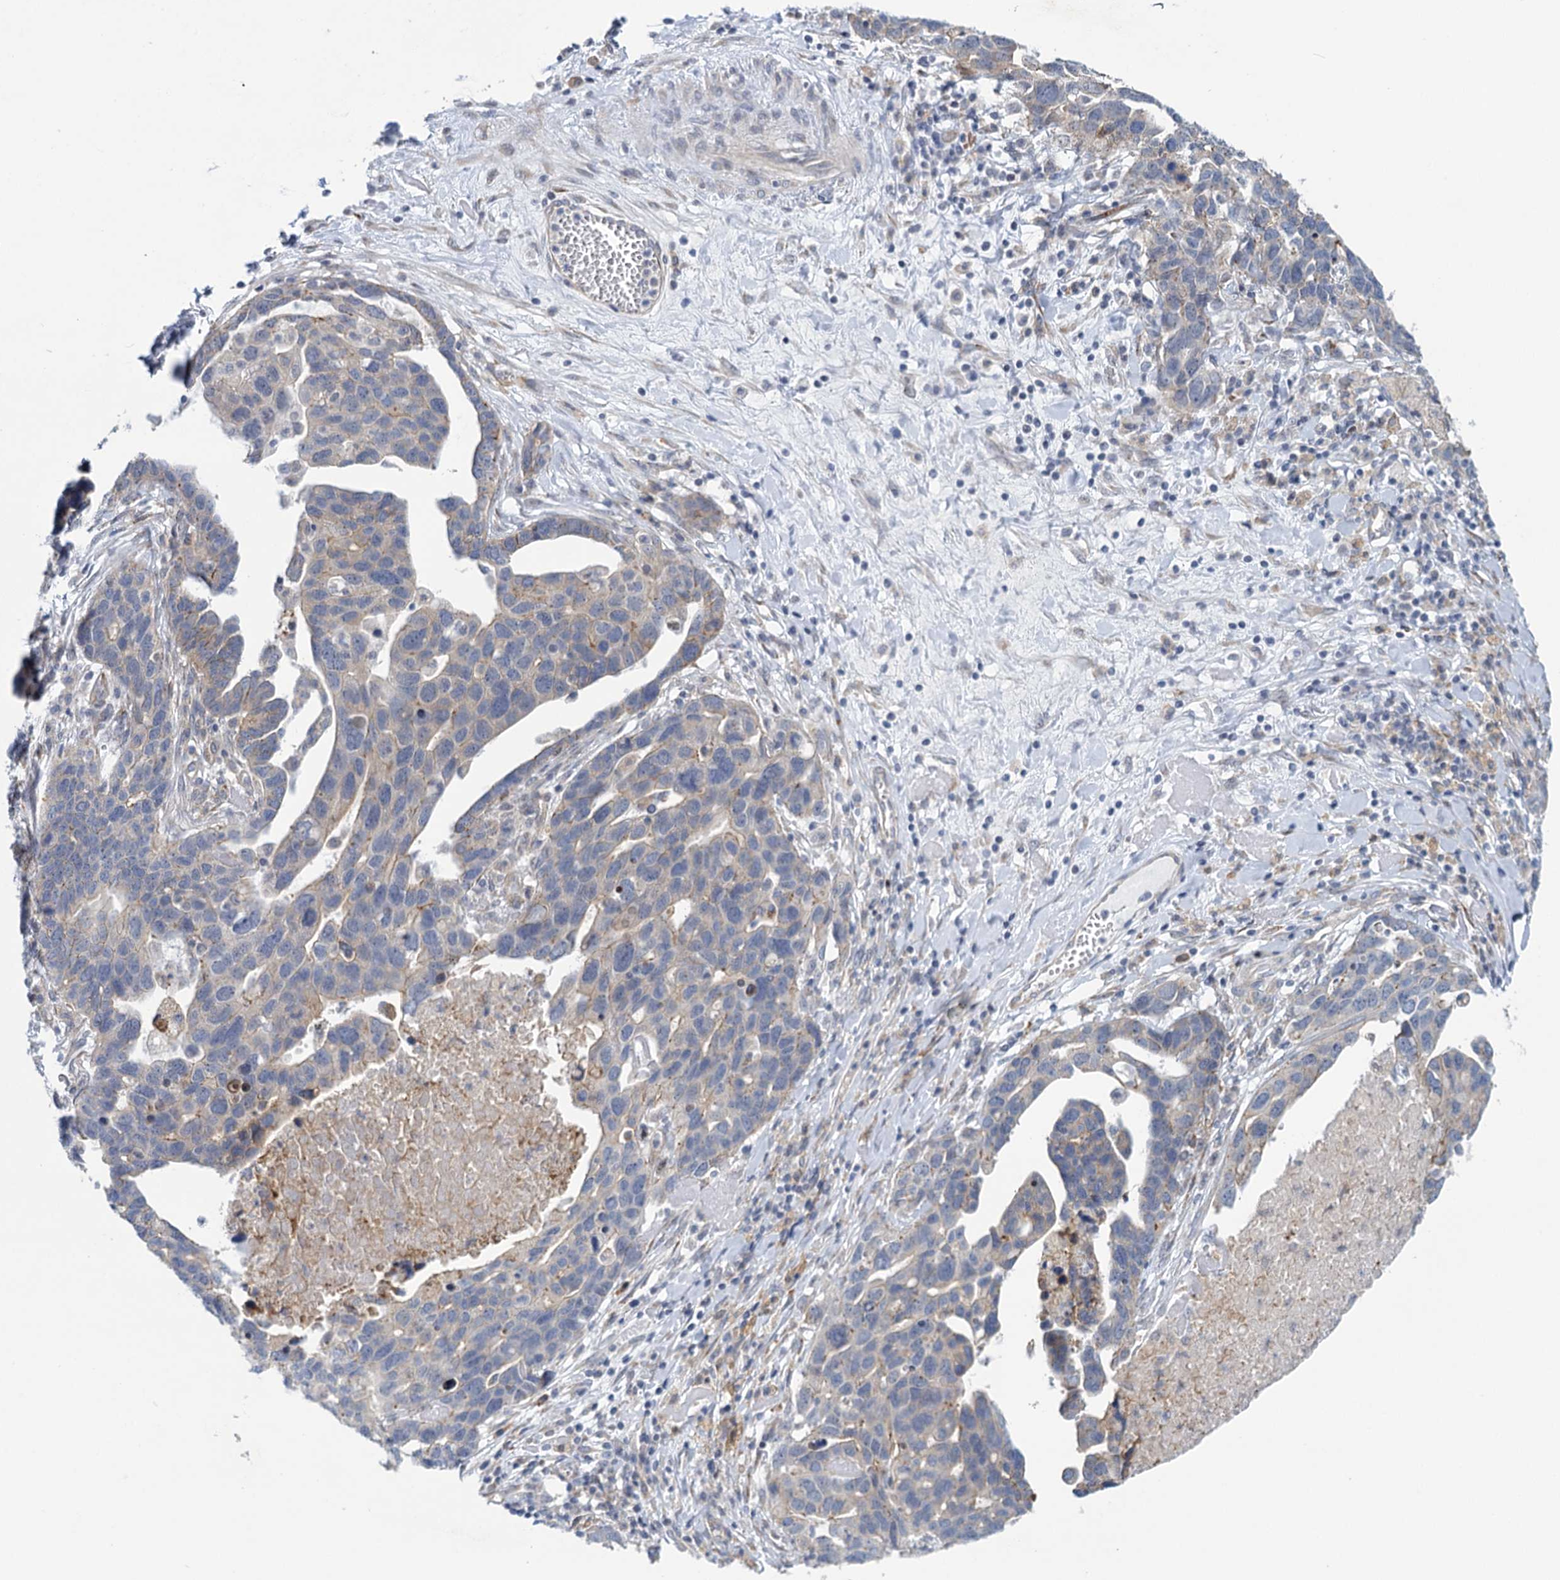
{"staining": {"intensity": "negative", "quantity": "none", "location": "none"}, "tissue": "ovarian cancer", "cell_type": "Tumor cells", "image_type": "cancer", "snomed": [{"axis": "morphology", "description": "Cystadenocarcinoma, serous, NOS"}, {"axis": "topography", "description": "Ovary"}], "caption": "The image displays no significant expression in tumor cells of ovarian cancer. (Stains: DAB IHC with hematoxylin counter stain, Microscopy: brightfield microscopy at high magnification).", "gene": "MBLAC2", "patient": {"sex": "female", "age": 54}}